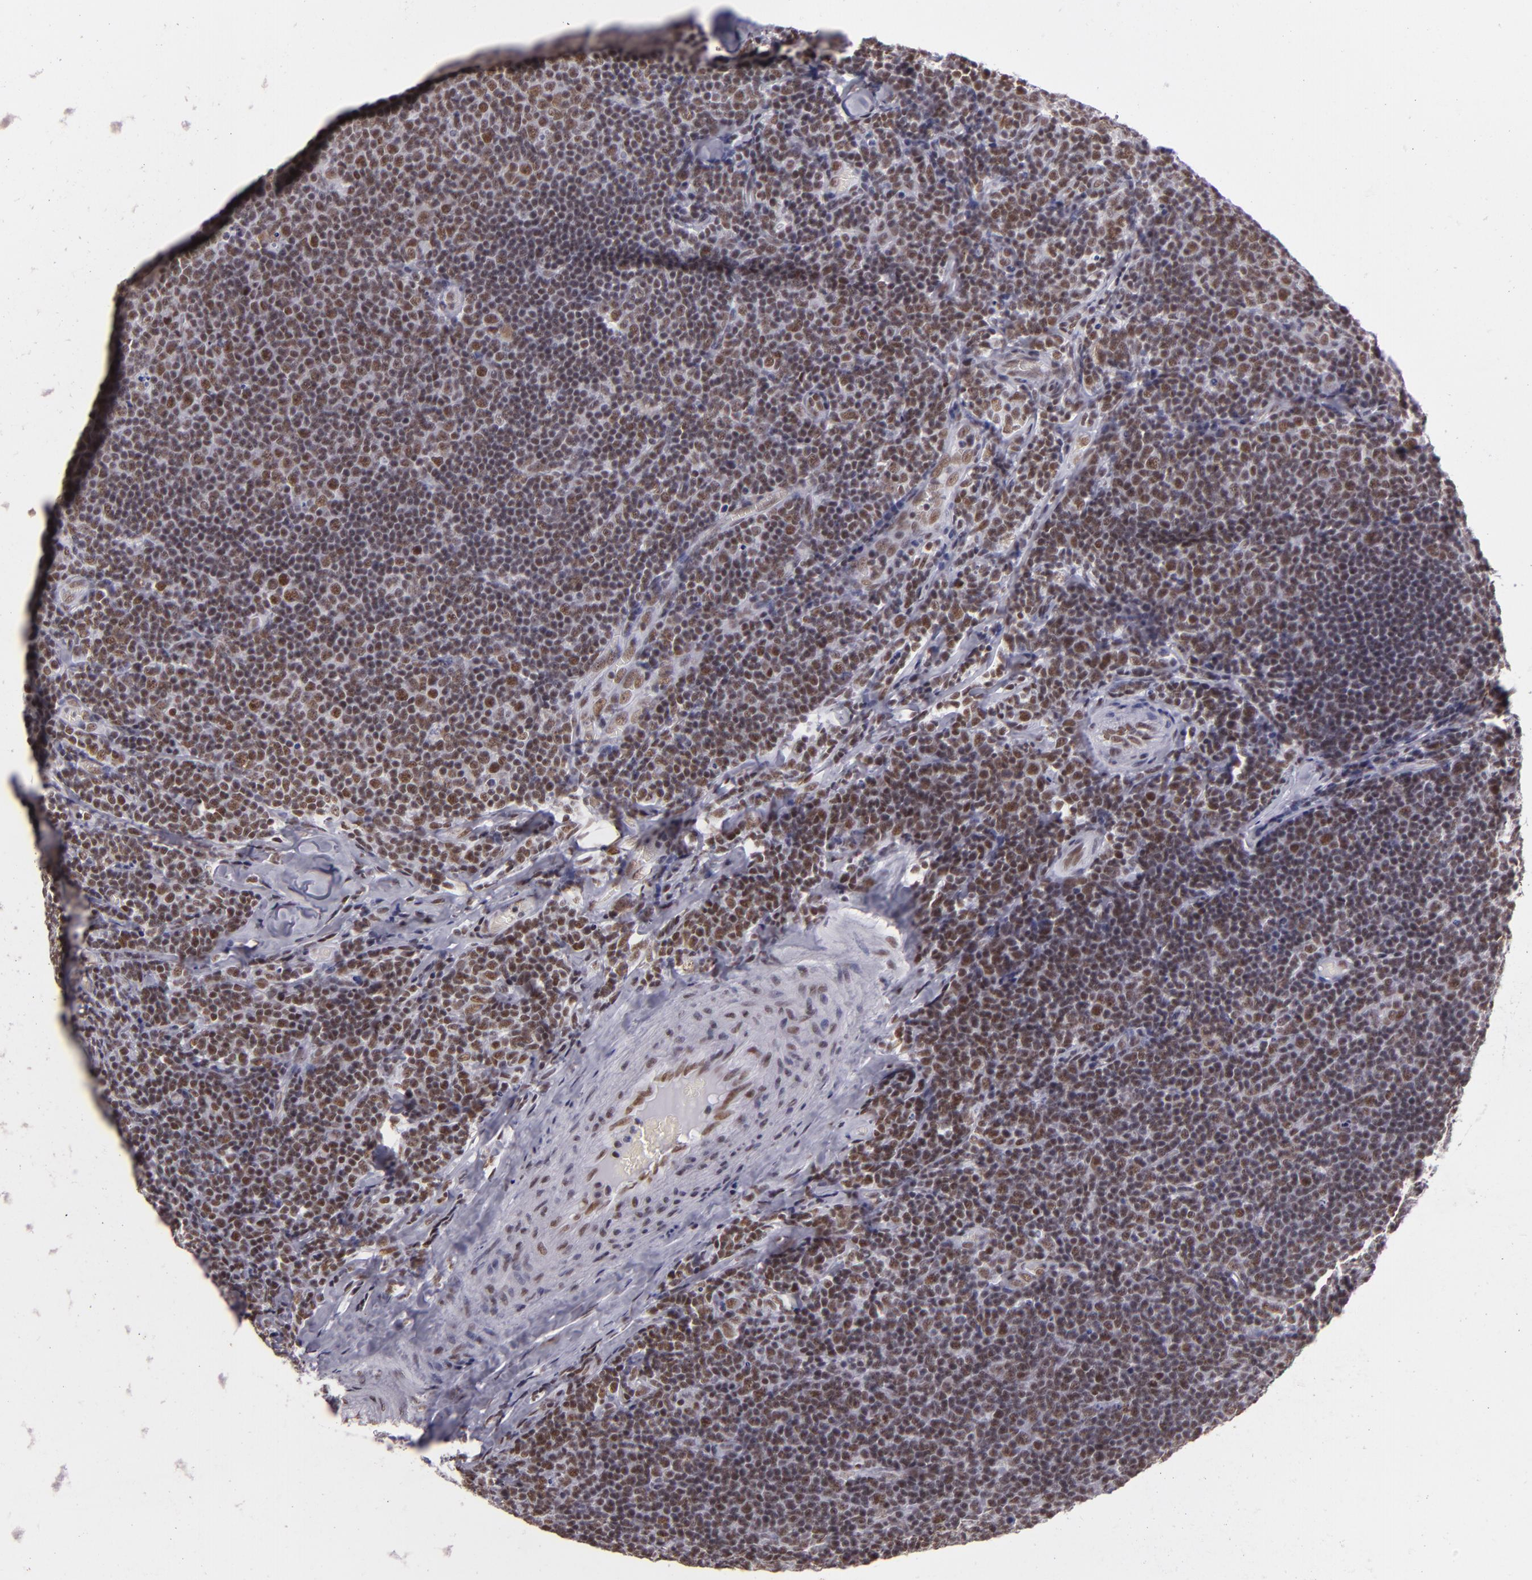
{"staining": {"intensity": "weak", "quantity": ">75%", "location": "nuclear"}, "tissue": "lymphoma", "cell_type": "Tumor cells", "image_type": "cancer", "snomed": [{"axis": "morphology", "description": "Malignant lymphoma, non-Hodgkin's type, Low grade"}, {"axis": "topography", "description": "Lymph node"}], "caption": "Weak nuclear protein positivity is present in approximately >75% of tumor cells in low-grade malignant lymphoma, non-Hodgkin's type.", "gene": "BRD8", "patient": {"sex": "male", "age": 74}}